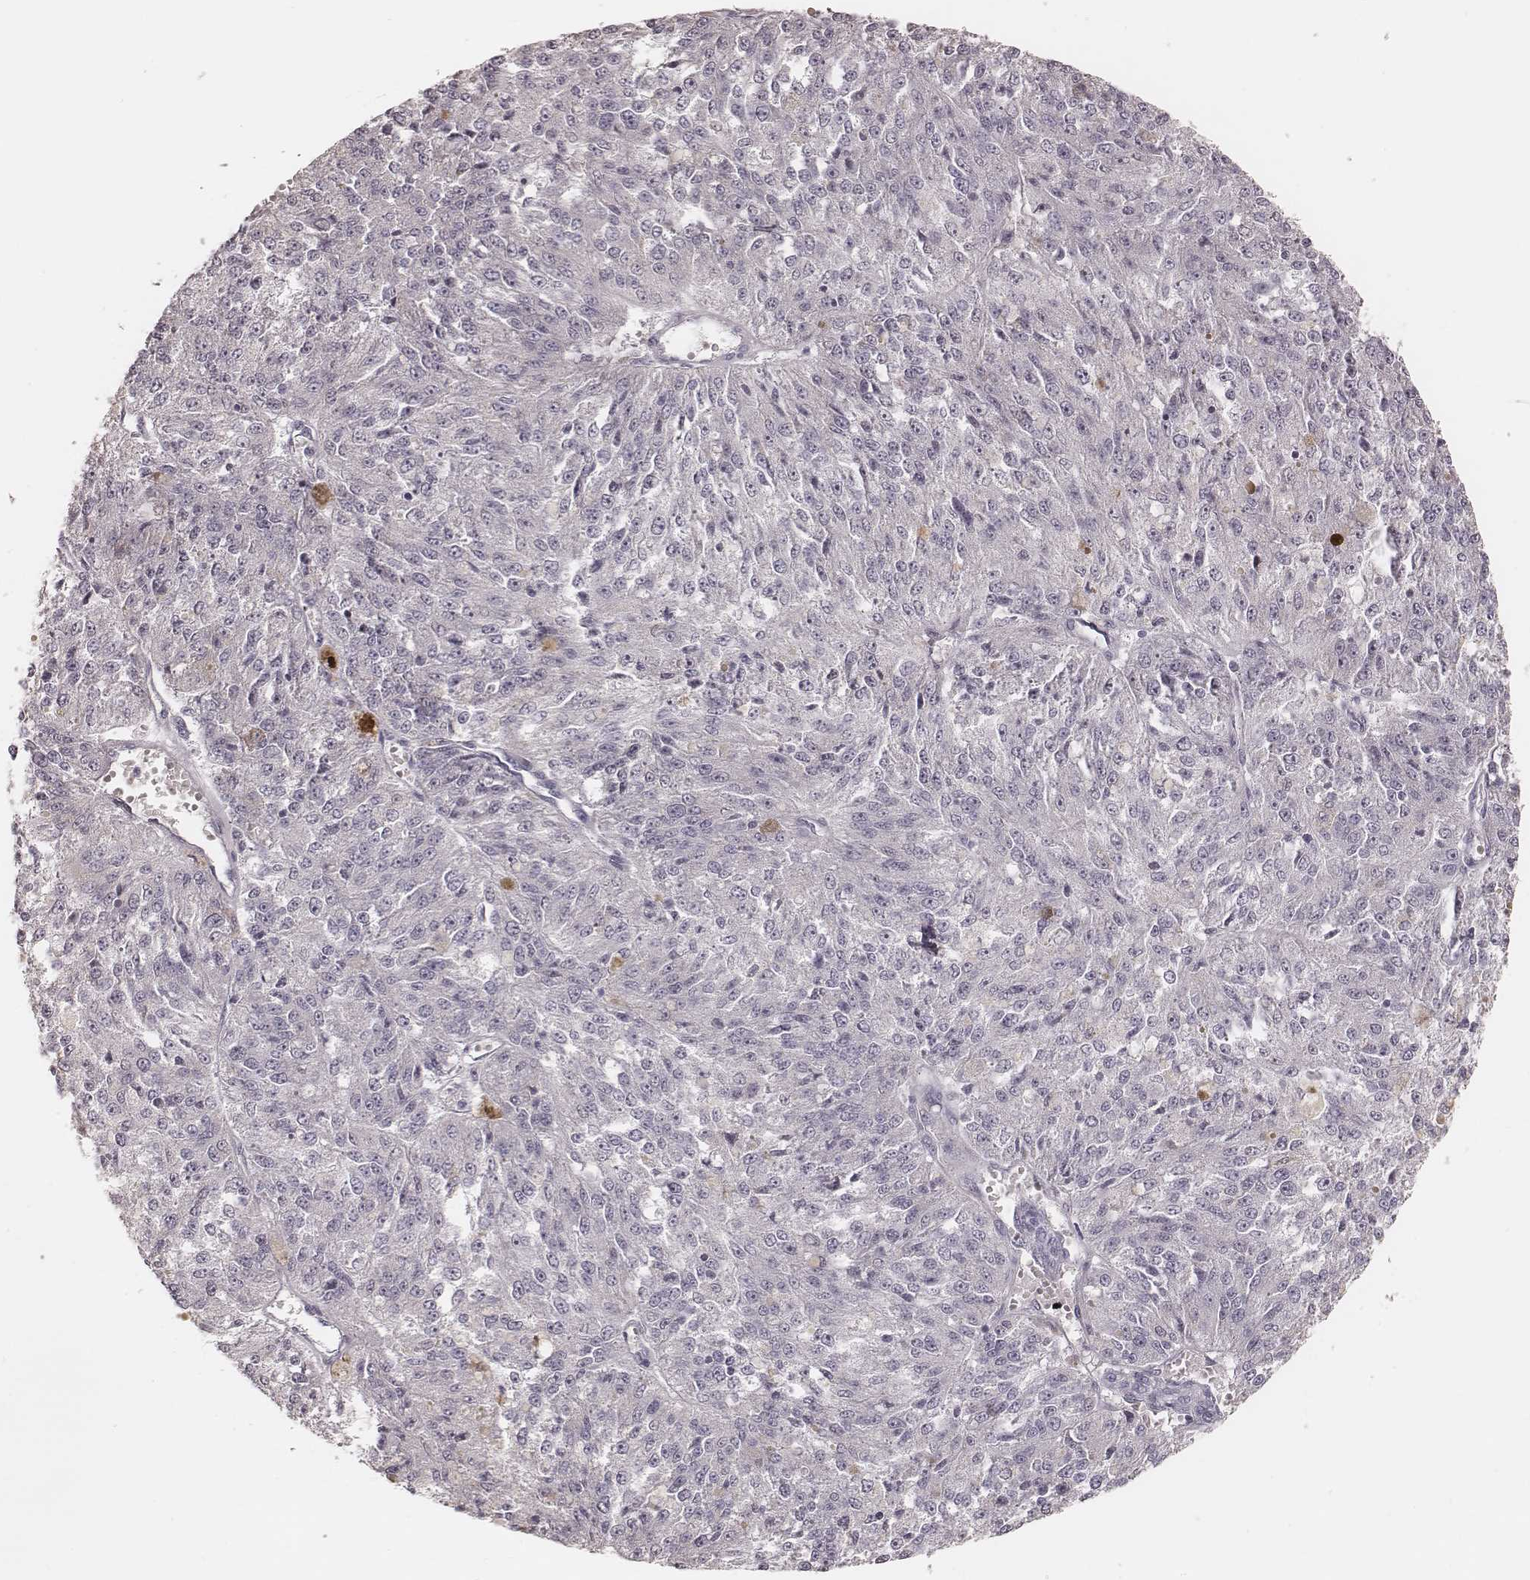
{"staining": {"intensity": "negative", "quantity": "none", "location": "none"}, "tissue": "melanoma", "cell_type": "Tumor cells", "image_type": "cancer", "snomed": [{"axis": "morphology", "description": "Malignant melanoma, Metastatic site"}, {"axis": "topography", "description": "Lymph node"}], "caption": "A high-resolution histopathology image shows IHC staining of malignant melanoma (metastatic site), which shows no significant expression in tumor cells.", "gene": "KIF5C", "patient": {"sex": "female", "age": 64}}